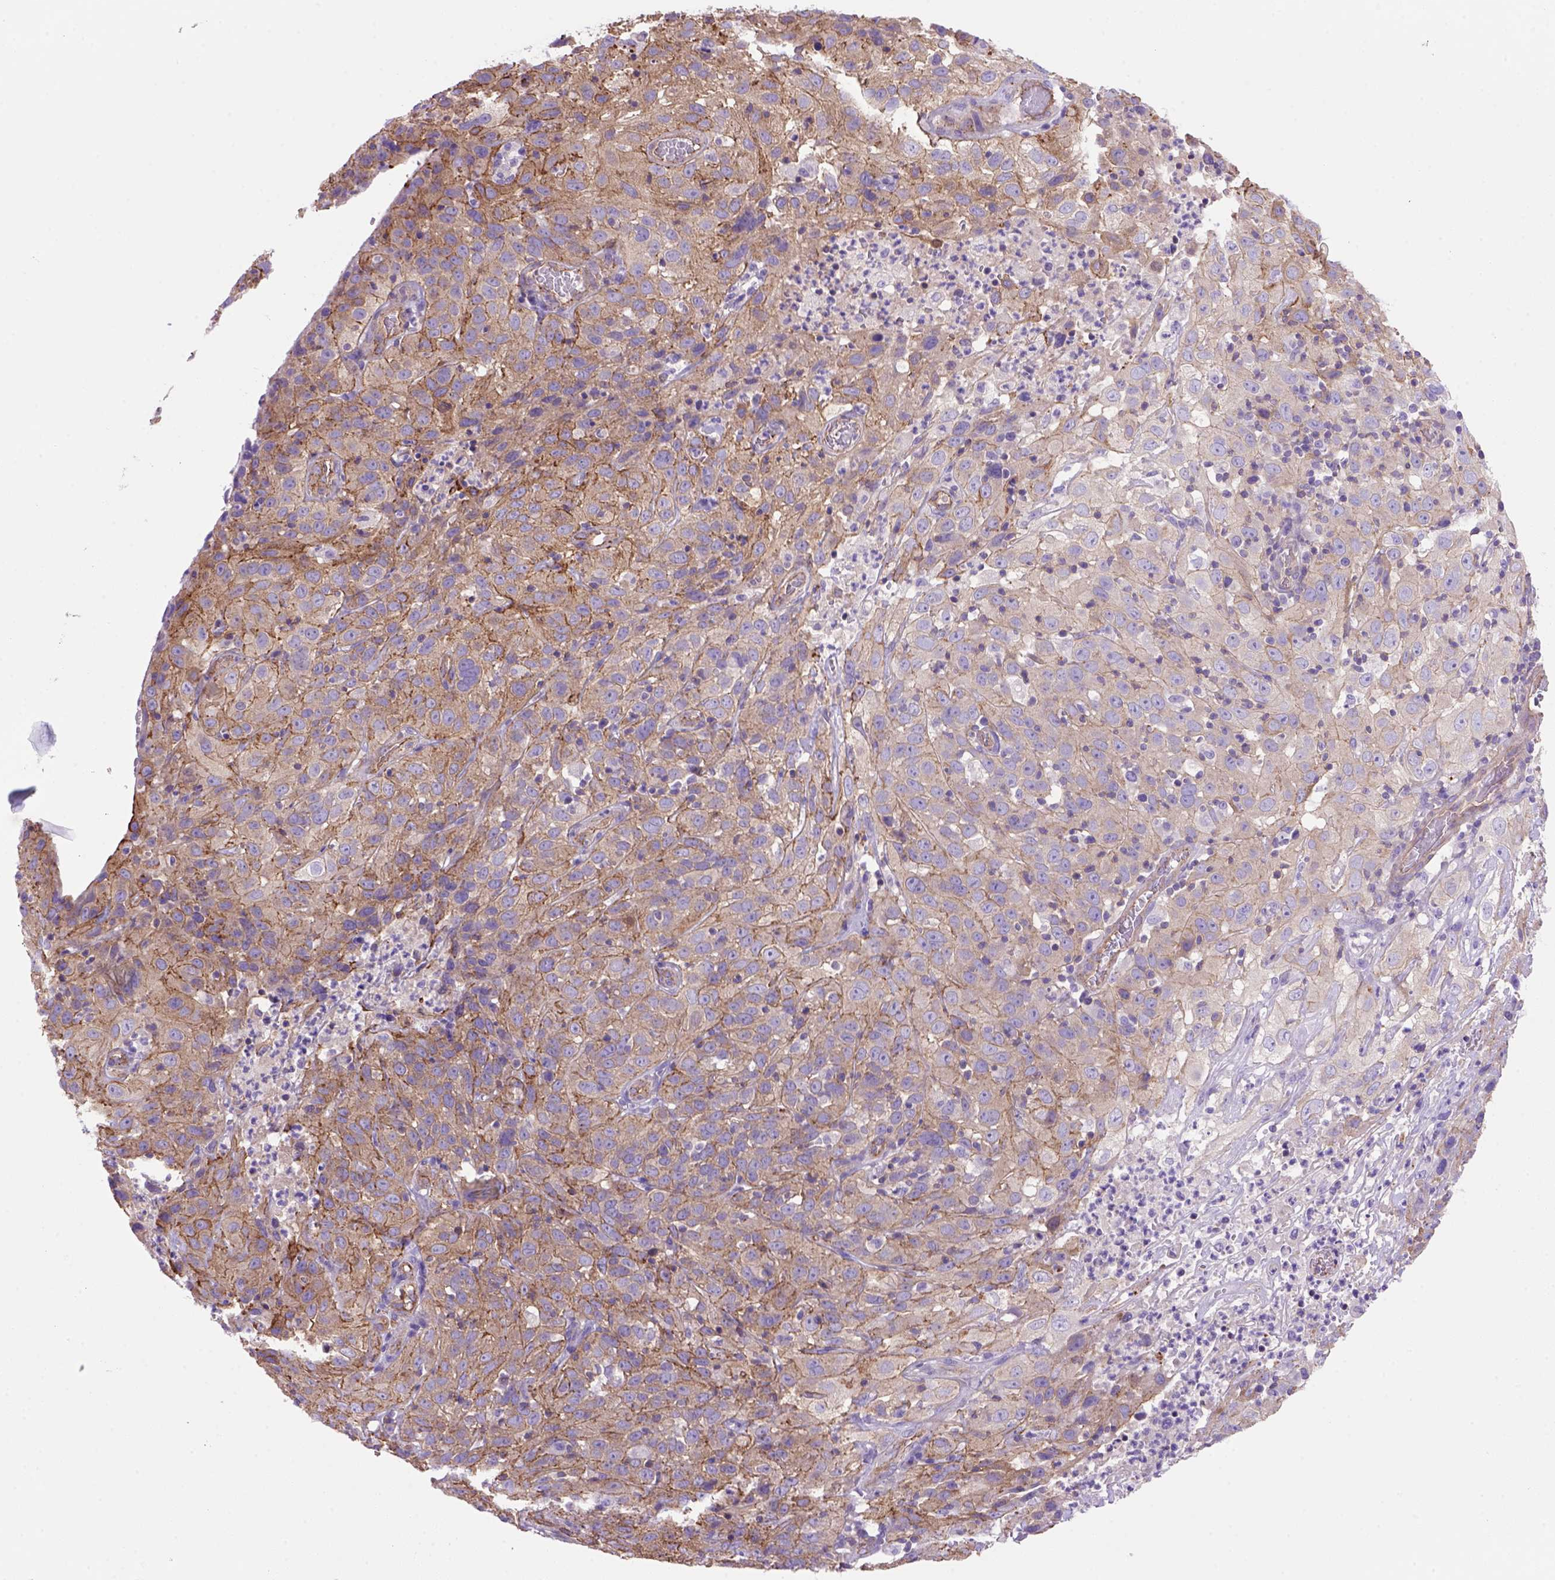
{"staining": {"intensity": "moderate", "quantity": ">75%", "location": "cytoplasmic/membranous"}, "tissue": "cervical cancer", "cell_type": "Tumor cells", "image_type": "cancer", "snomed": [{"axis": "morphology", "description": "Squamous cell carcinoma, NOS"}, {"axis": "topography", "description": "Cervix"}], "caption": "Squamous cell carcinoma (cervical) stained with a brown dye displays moderate cytoplasmic/membranous positive staining in about >75% of tumor cells.", "gene": "PEX12", "patient": {"sex": "female", "age": 32}}